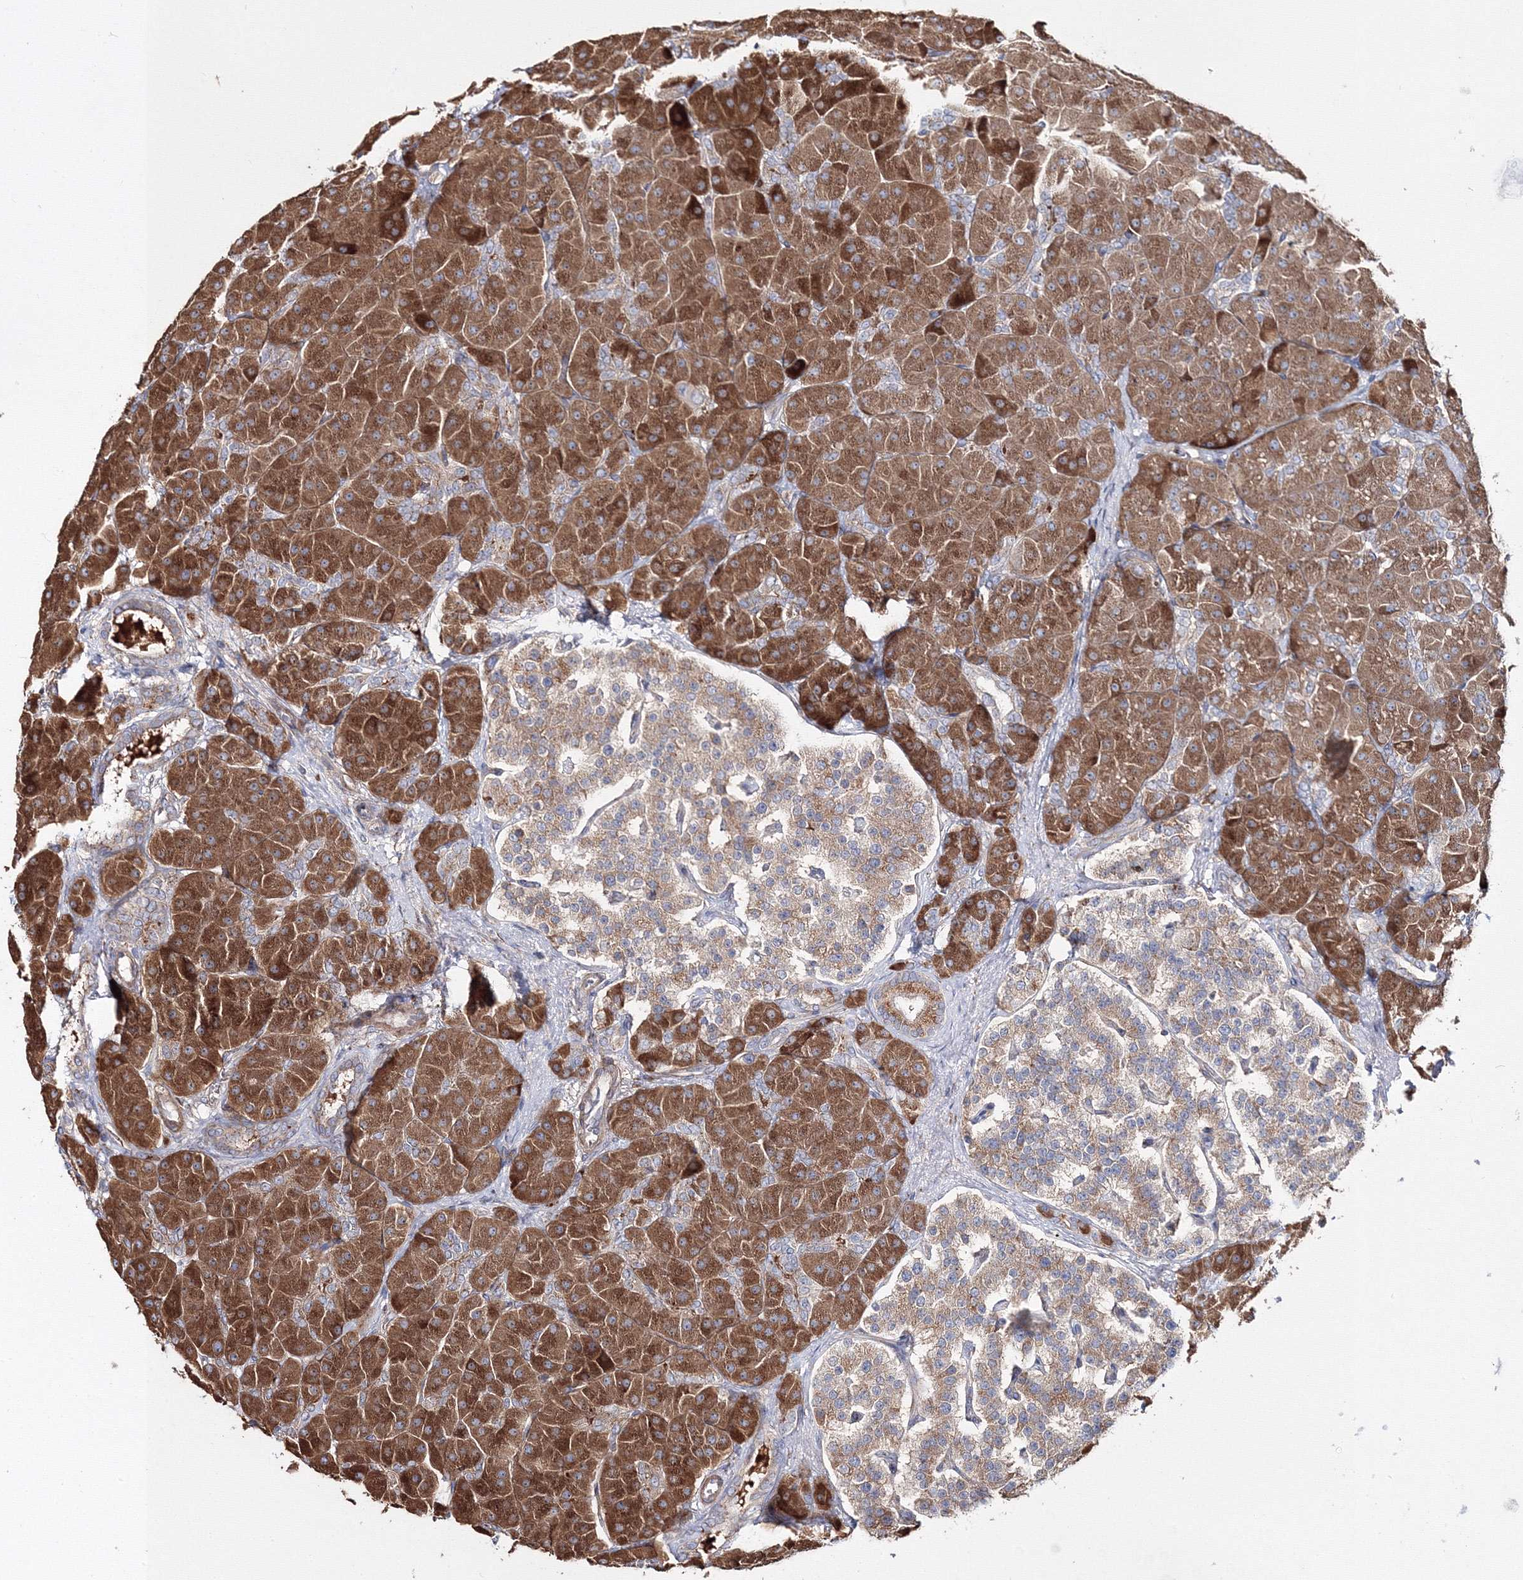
{"staining": {"intensity": "strong", "quantity": ">75%", "location": "cytoplasmic/membranous"}, "tissue": "pancreas", "cell_type": "Exocrine glandular cells", "image_type": "normal", "snomed": [{"axis": "morphology", "description": "Normal tissue, NOS"}, {"axis": "topography", "description": "Pancreas"}], "caption": "A high-resolution image shows IHC staining of unremarkable pancreas, which shows strong cytoplasmic/membranous staining in approximately >75% of exocrine glandular cells. (brown staining indicates protein expression, while blue staining denotes nuclei).", "gene": "DDO", "patient": {"sex": "male", "age": 66}}